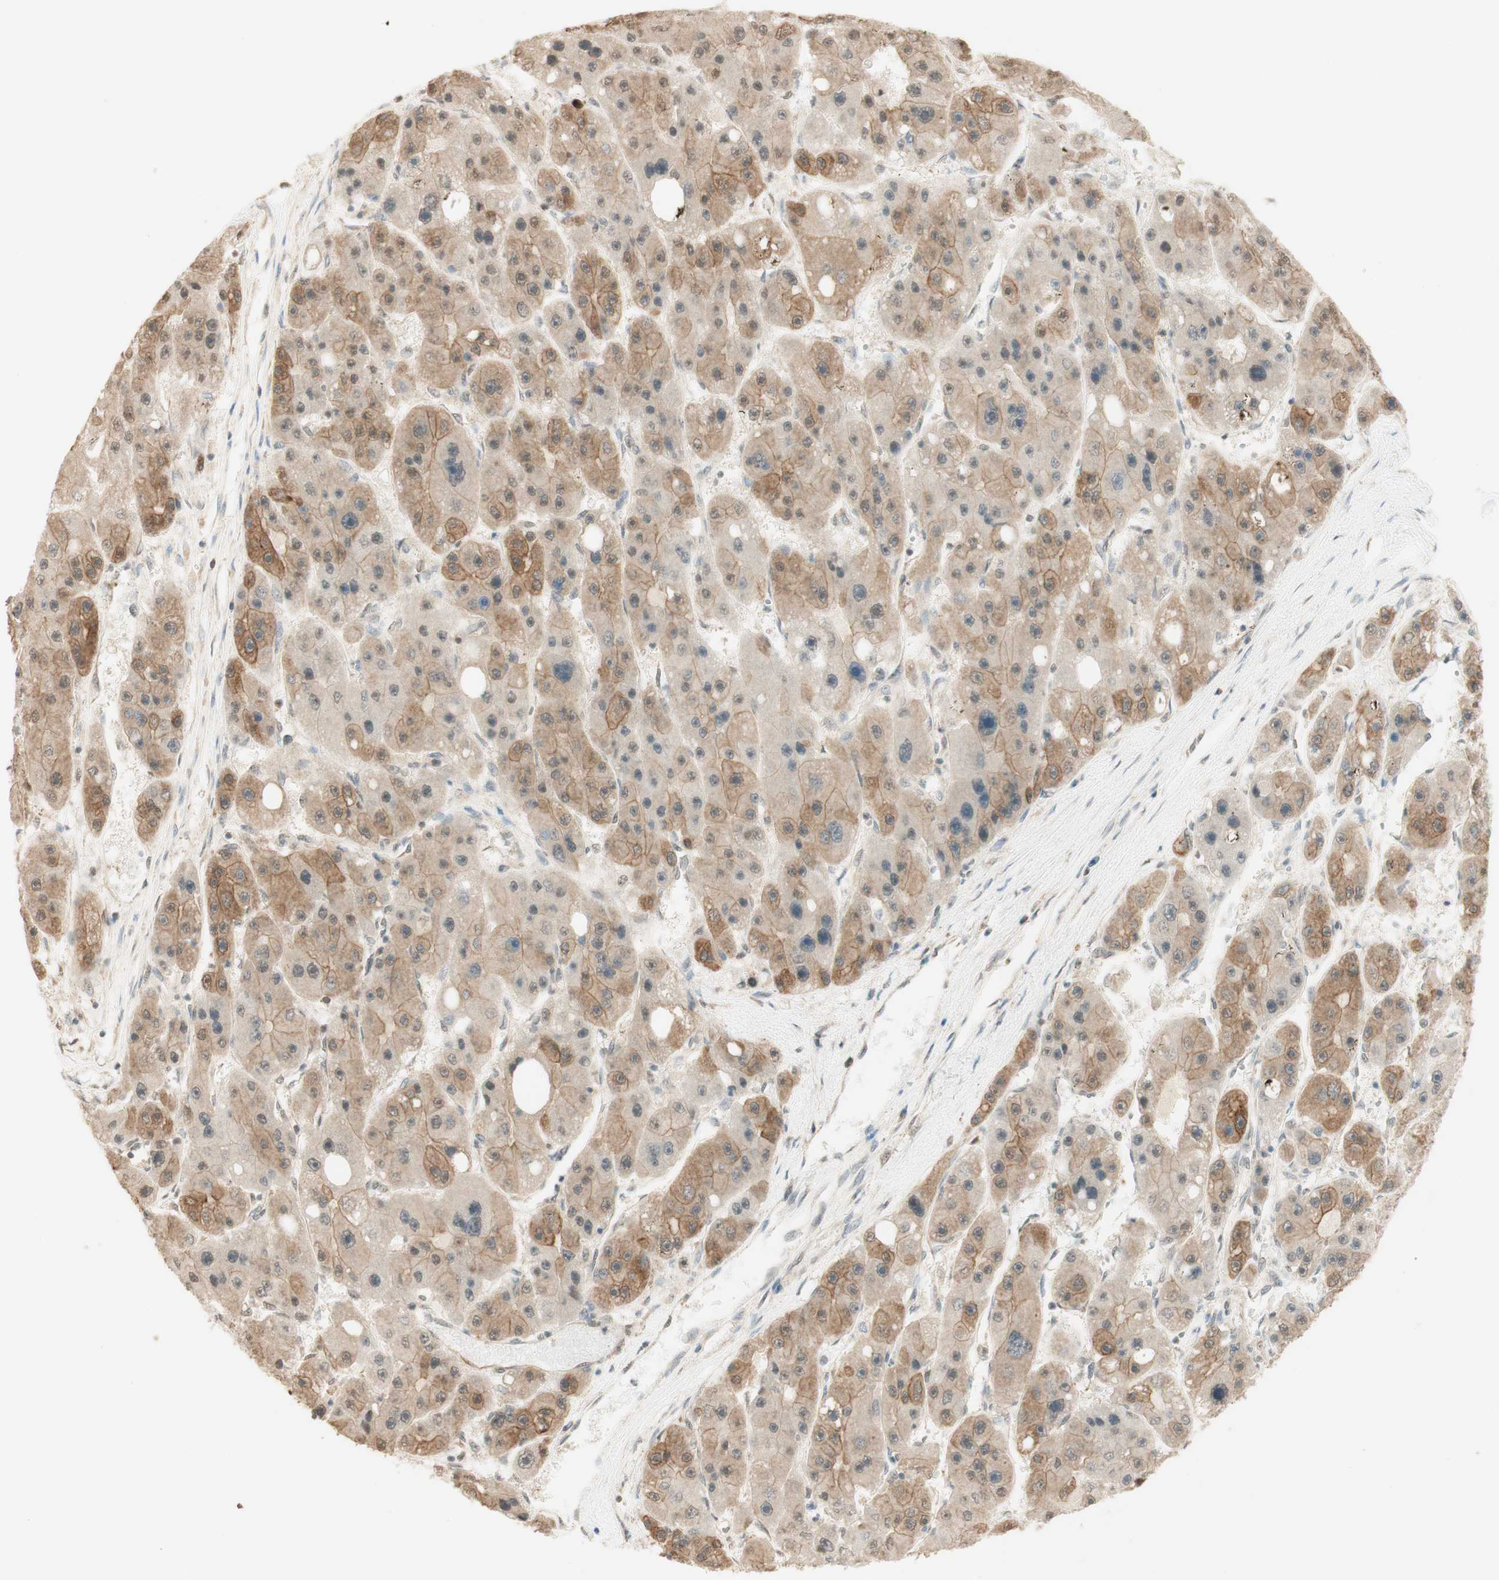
{"staining": {"intensity": "moderate", "quantity": "25%-75%", "location": "cytoplasmic/membranous"}, "tissue": "liver cancer", "cell_type": "Tumor cells", "image_type": "cancer", "snomed": [{"axis": "morphology", "description": "Carcinoma, Hepatocellular, NOS"}, {"axis": "topography", "description": "Liver"}], "caption": "A brown stain shows moderate cytoplasmic/membranous positivity of a protein in hepatocellular carcinoma (liver) tumor cells.", "gene": "SPINT2", "patient": {"sex": "female", "age": 61}}